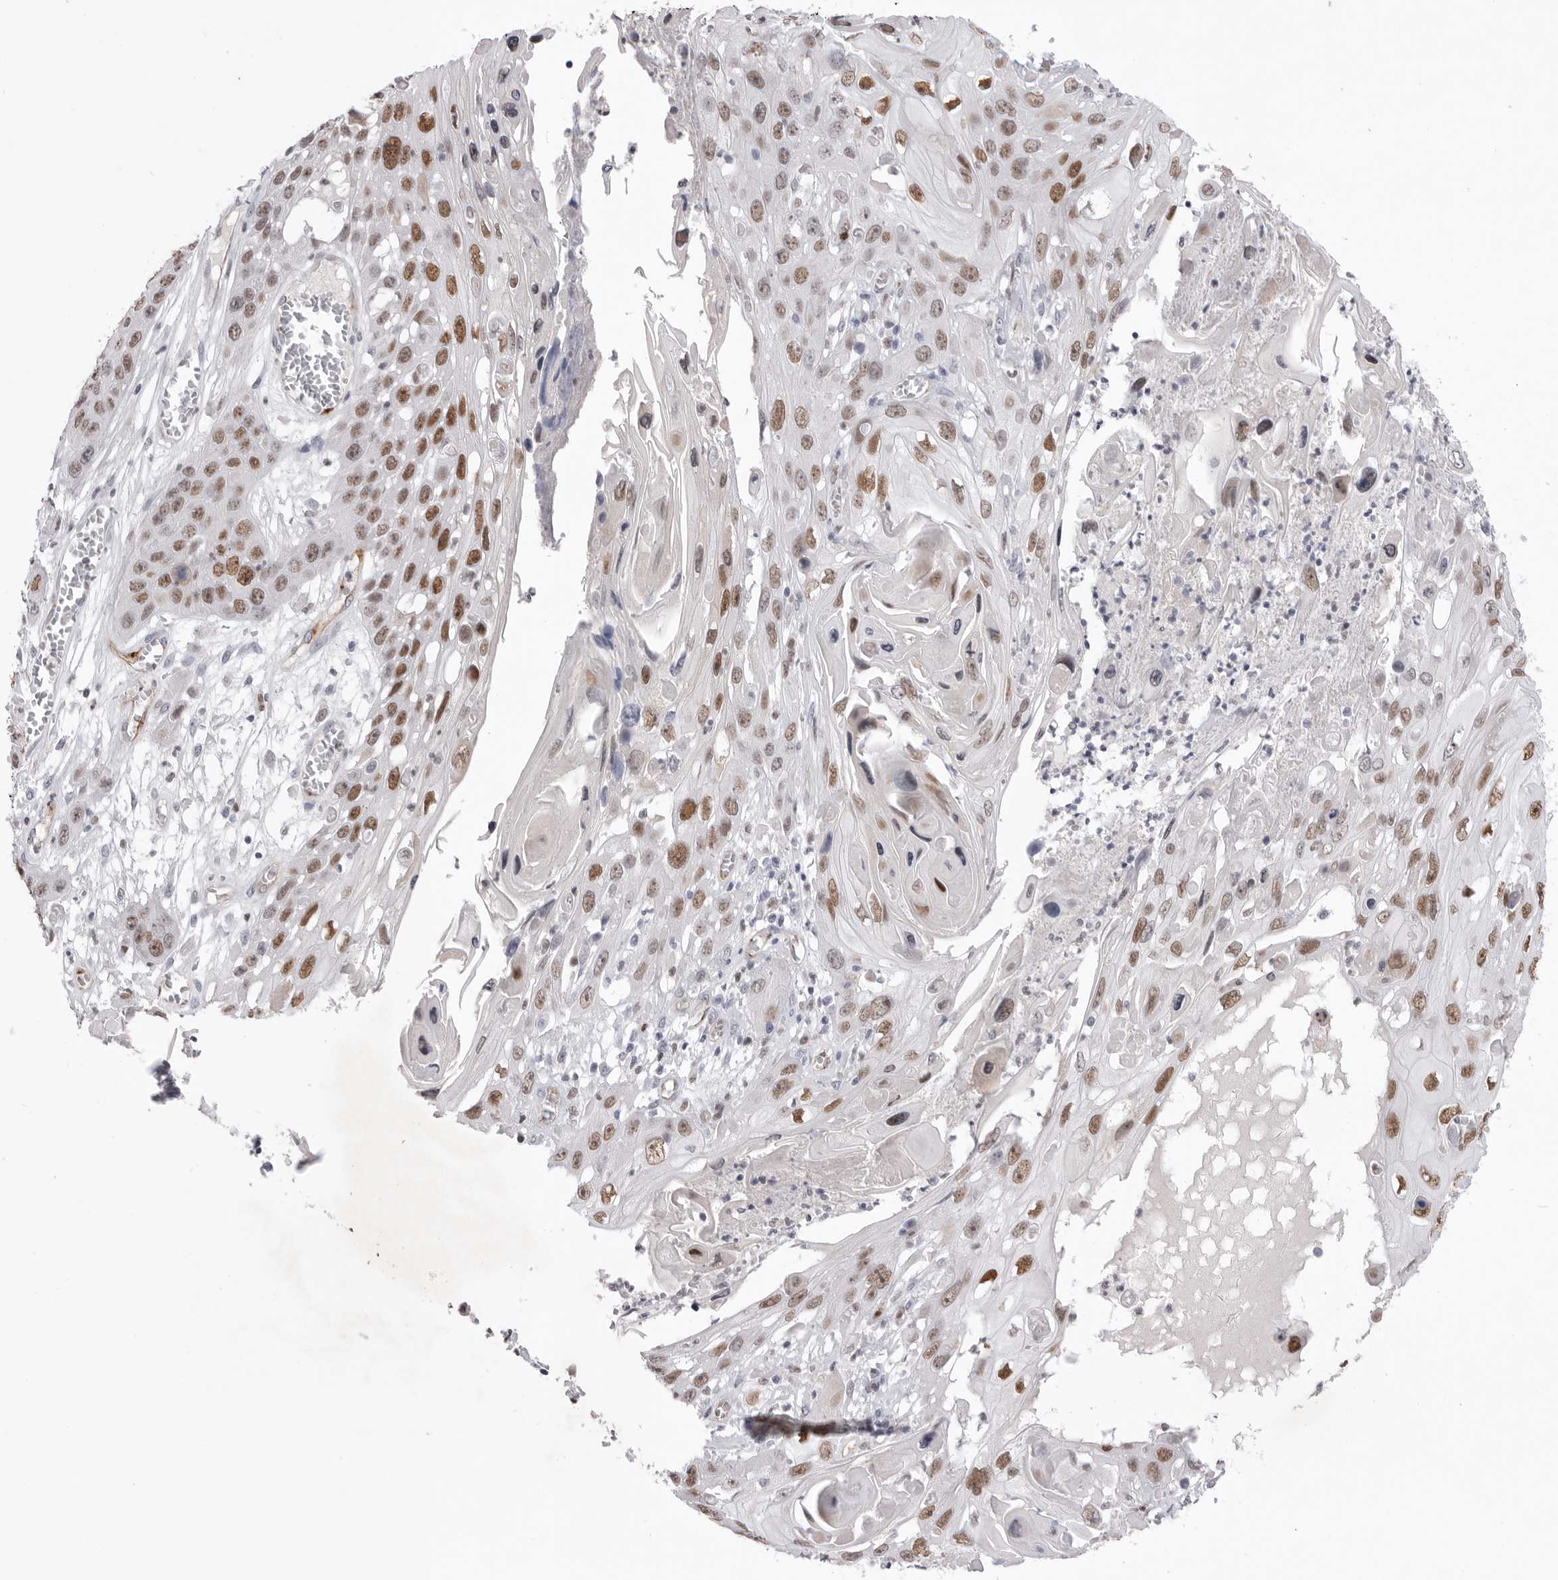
{"staining": {"intensity": "moderate", "quantity": ">75%", "location": "nuclear"}, "tissue": "skin cancer", "cell_type": "Tumor cells", "image_type": "cancer", "snomed": [{"axis": "morphology", "description": "Squamous cell carcinoma, NOS"}, {"axis": "topography", "description": "Skin"}], "caption": "Immunohistochemistry (IHC) image of neoplastic tissue: human skin cancer stained using immunohistochemistry (IHC) exhibits medium levels of moderate protein expression localized specifically in the nuclear of tumor cells, appearing as a nuclear brown color.", "gene": "ZBTB7B", "patient": {"sex": "male", "age": 55}}